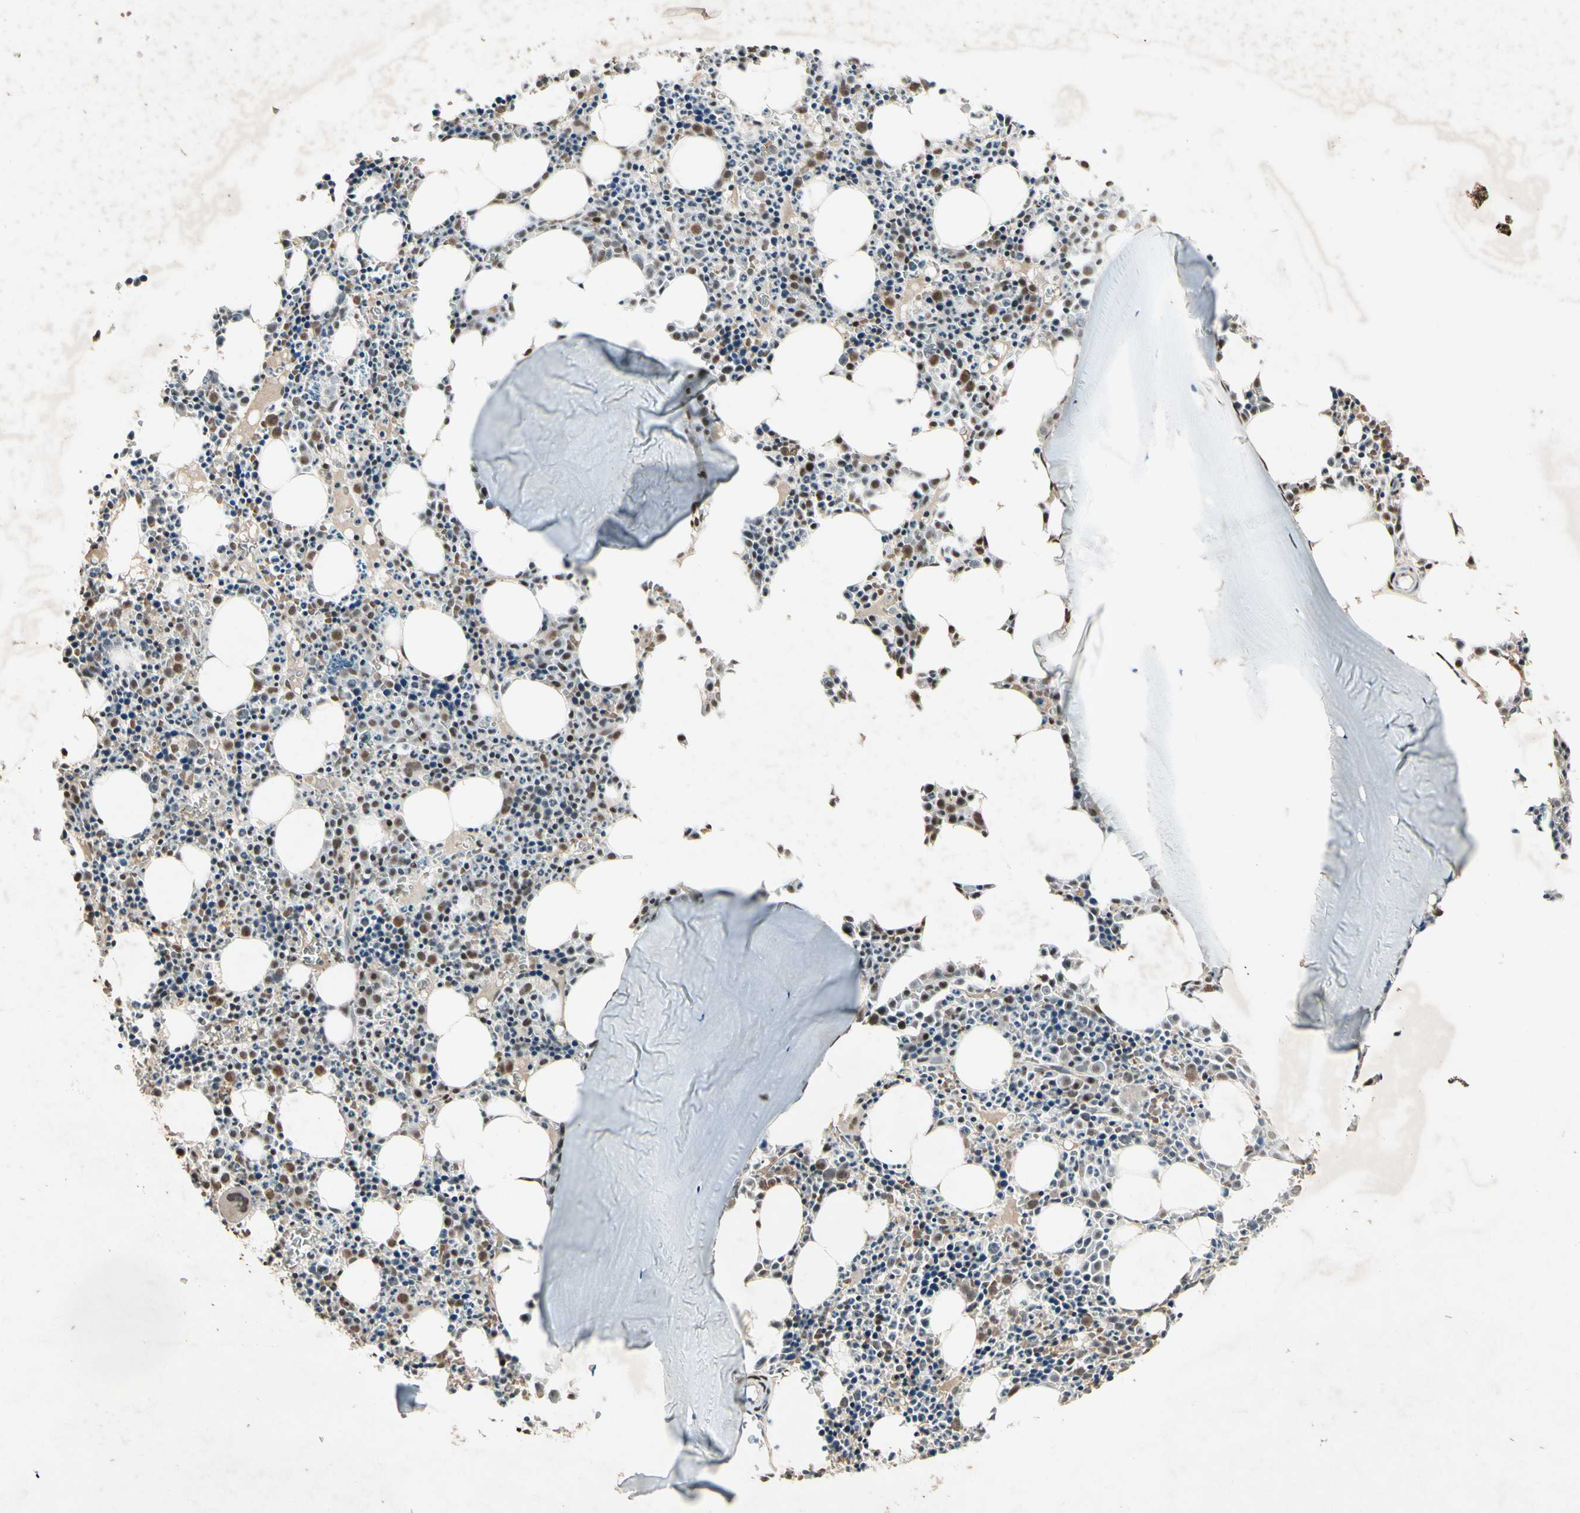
{"staining": {"intensity": "strong", "quantity": ">75%", "location": "nuclear"}, "tissue": "bone marrow", "cell_type": "Hematopoietic cells", "image_type": "normal", "snomed": [{"axis": "morphology", "description": "Normal tissue, NOS"}, {"axis": "morphology", "description": "Inflammation, NOS"}, {"axis": "topography", "description": "Bone marrow"}], "caption": "Protein staining of unremarkable bone marrow exhibits strong nuclear positivity in approximately >75% of hematopoietic cells.", "gene": "TBX2", "patient": {"sex": "female", "age": 17}}